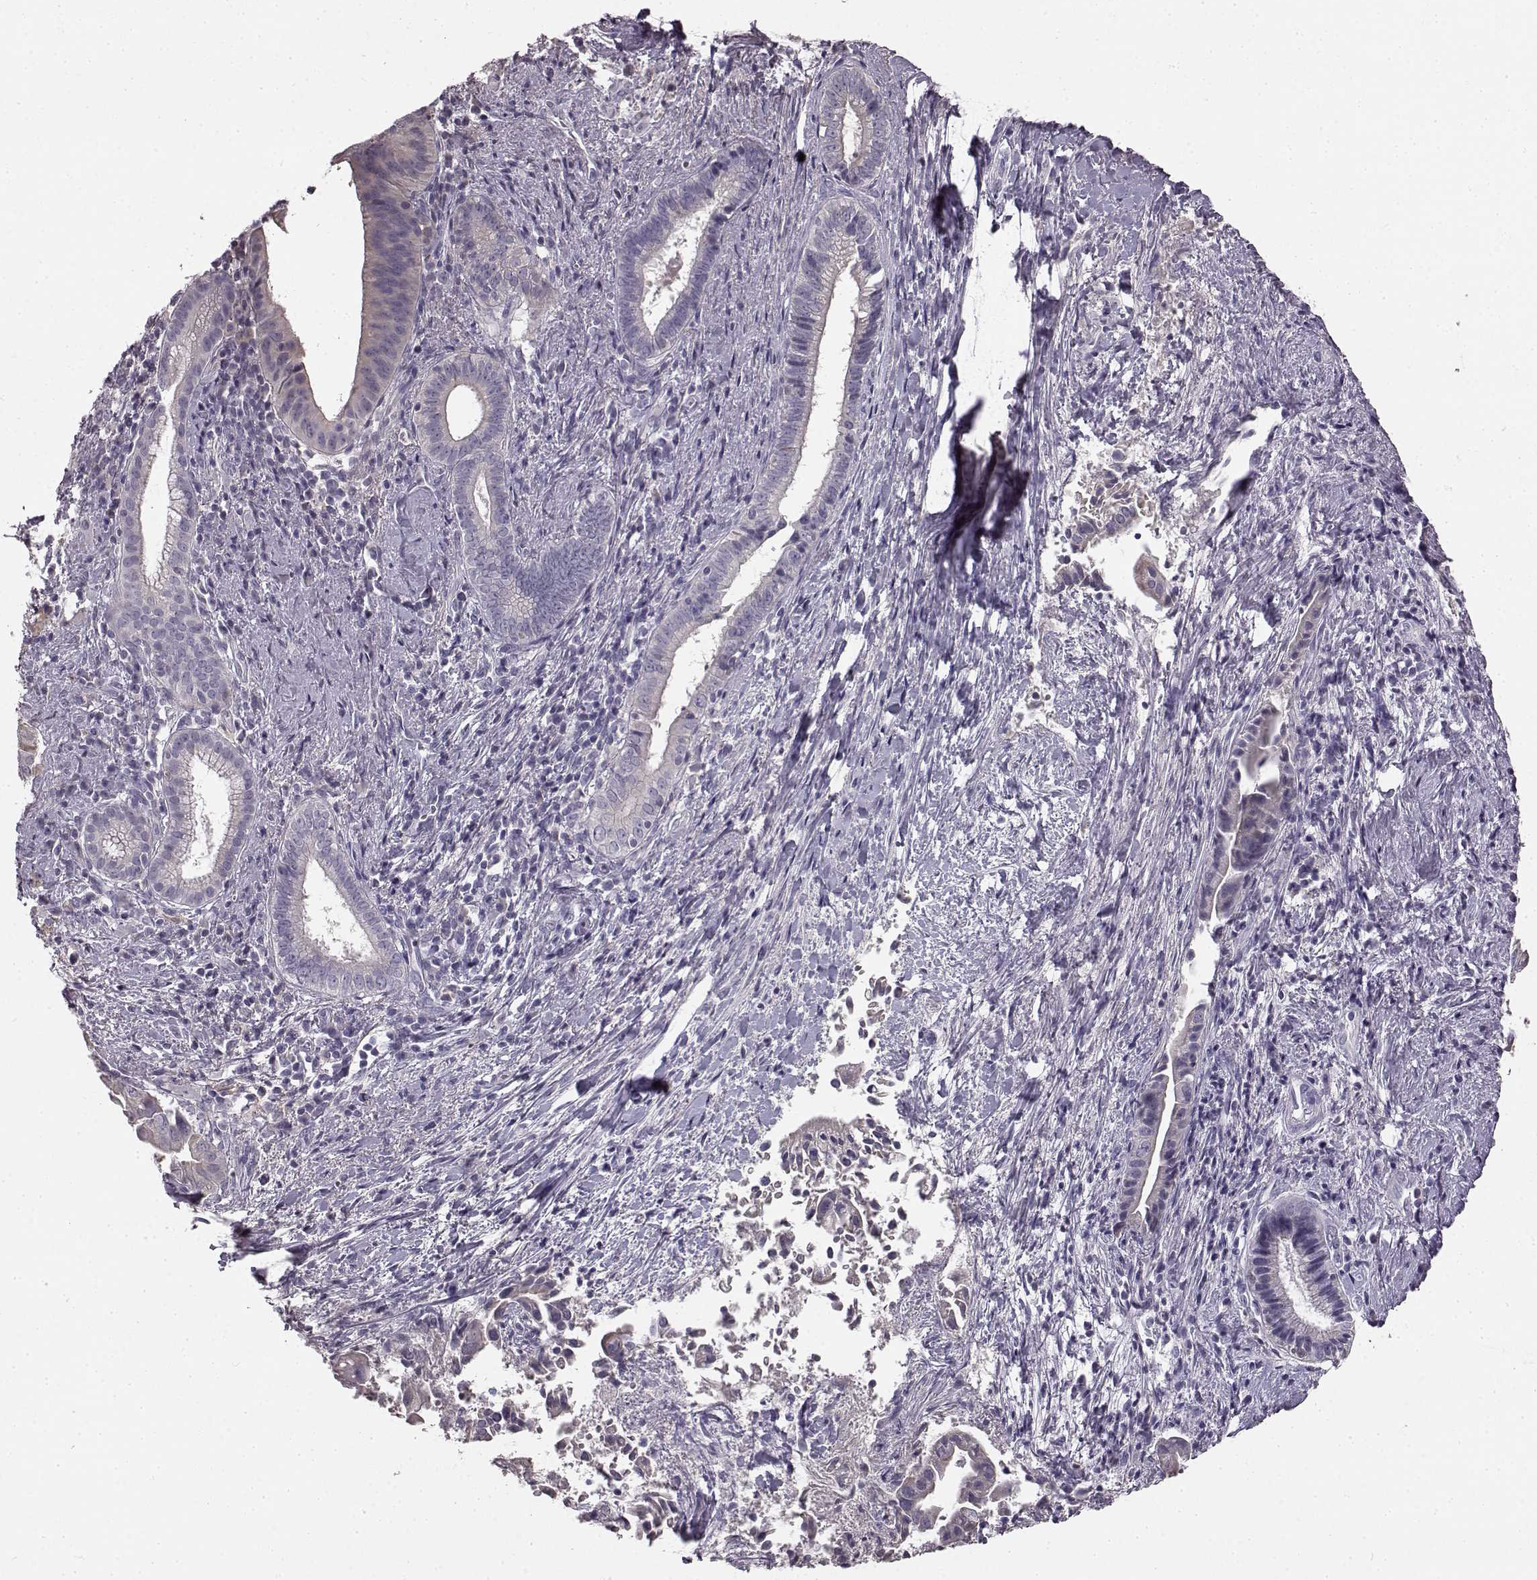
{"staining": {"intensity": "negative", "quantity": "none", "location": "none"}, "tissue": "pancreatic cancer", "cell_type": "Tumor cells", "image_type": "cancer", "snomed": [{"axis": "morphology", "description": "Adenocarcinoma, NOS"}, {"axis": "topography", "description": "Pancreas"}], "caption": "Adenocarcinoma (pancreatic) stained for a protein using immunohistochemistry exhibits no positivity tumor cells.", "gene": "KRT85", "patient": {"sex": "male", "age": 61}}